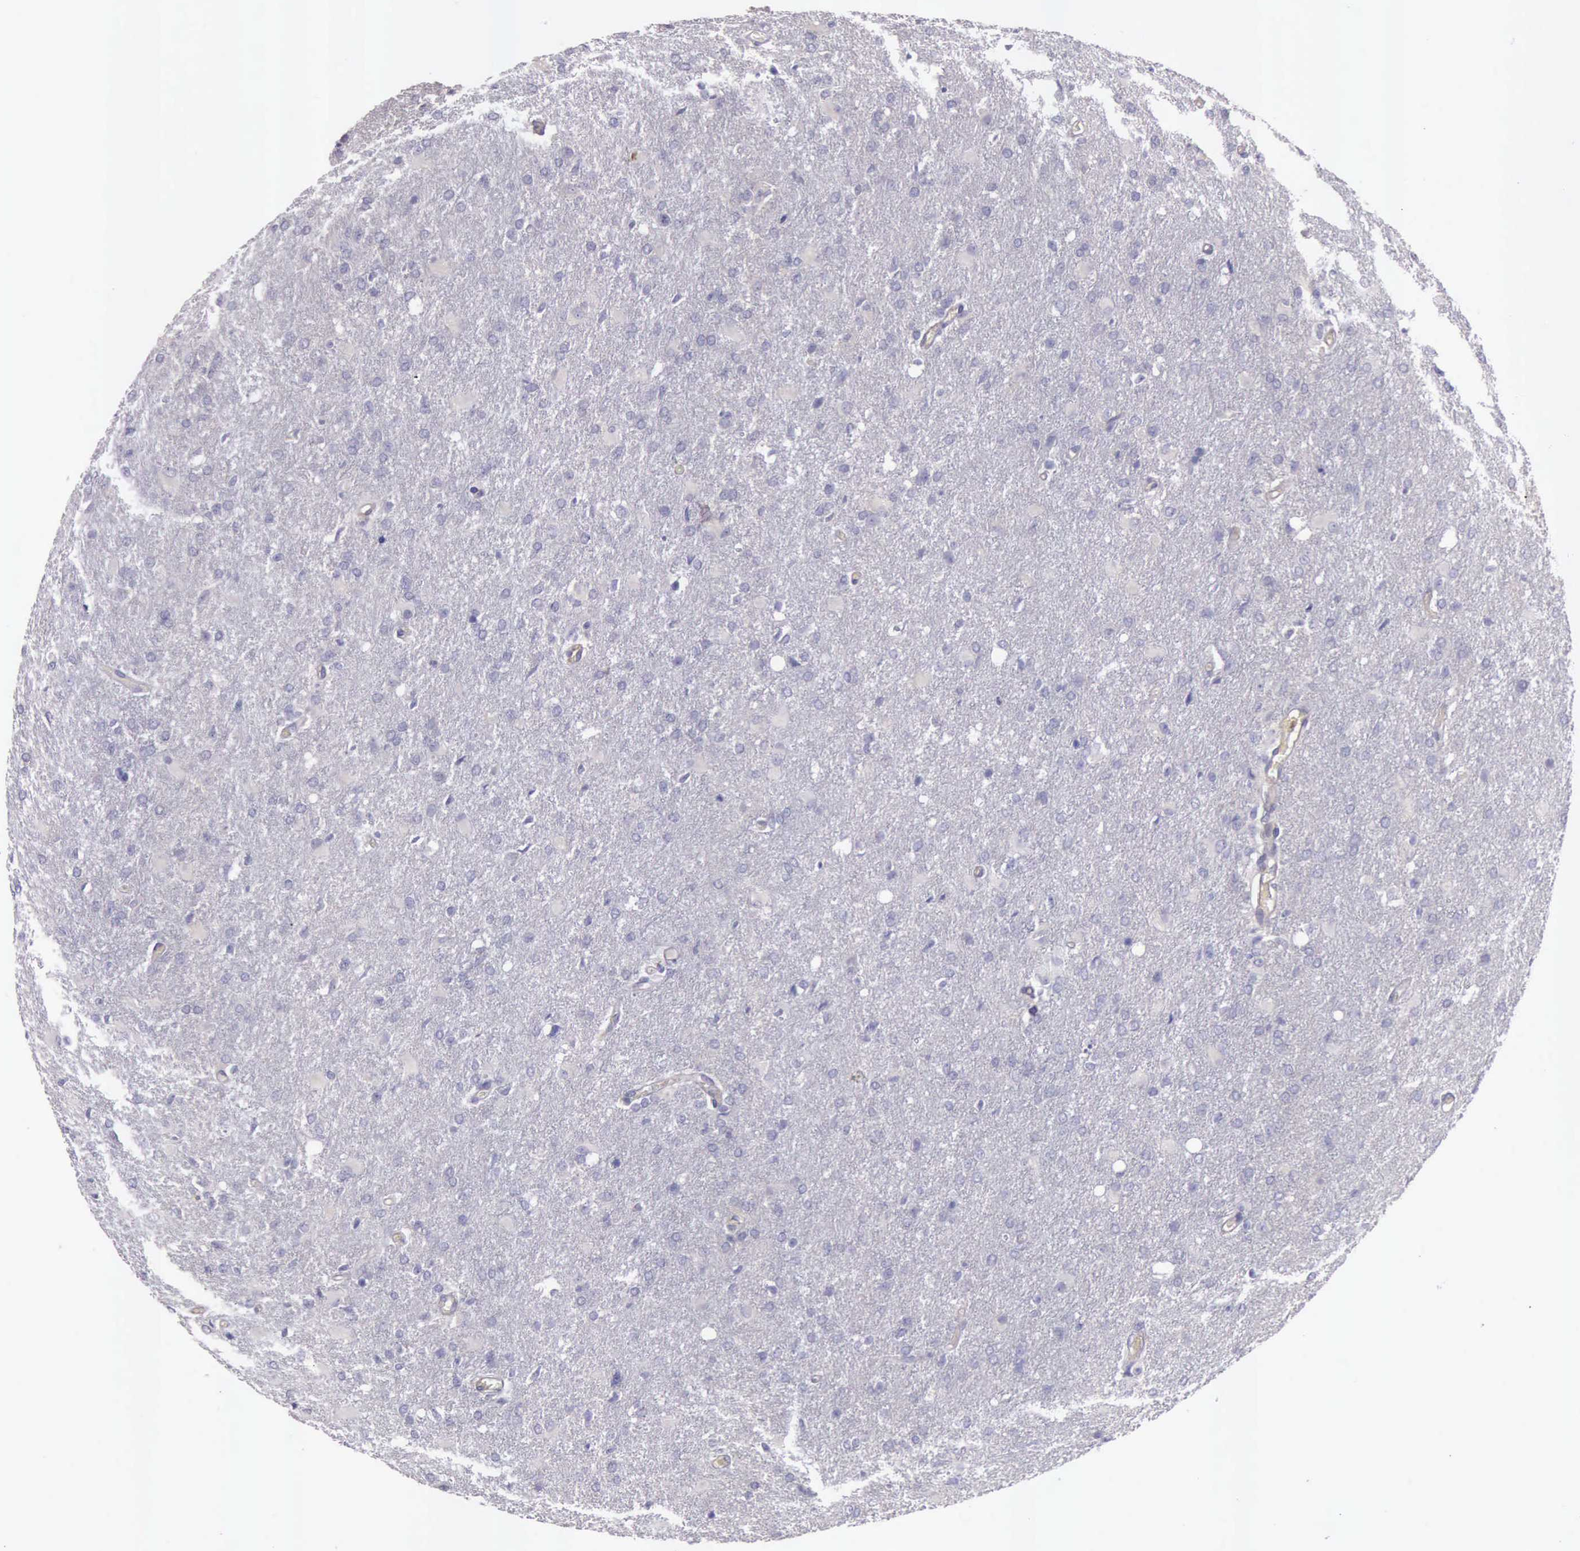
{"staining": {"intensity": "negative", "quantity": "none", "location": "none"}, "tissue": "glioma", "cell_type": "Tumor cells", "image_type": "cancer", "snomed": [{"axis": "morphology", "description": "Glioma, malignant, High grade"}, {"axis": "topography", "description": "Brain"}], "caption": "There is no significant staining in tumor cells of malignant glioma (high-grade).", "gene": "TCEANC", "patient": {"sex": "male", "age": 68}}